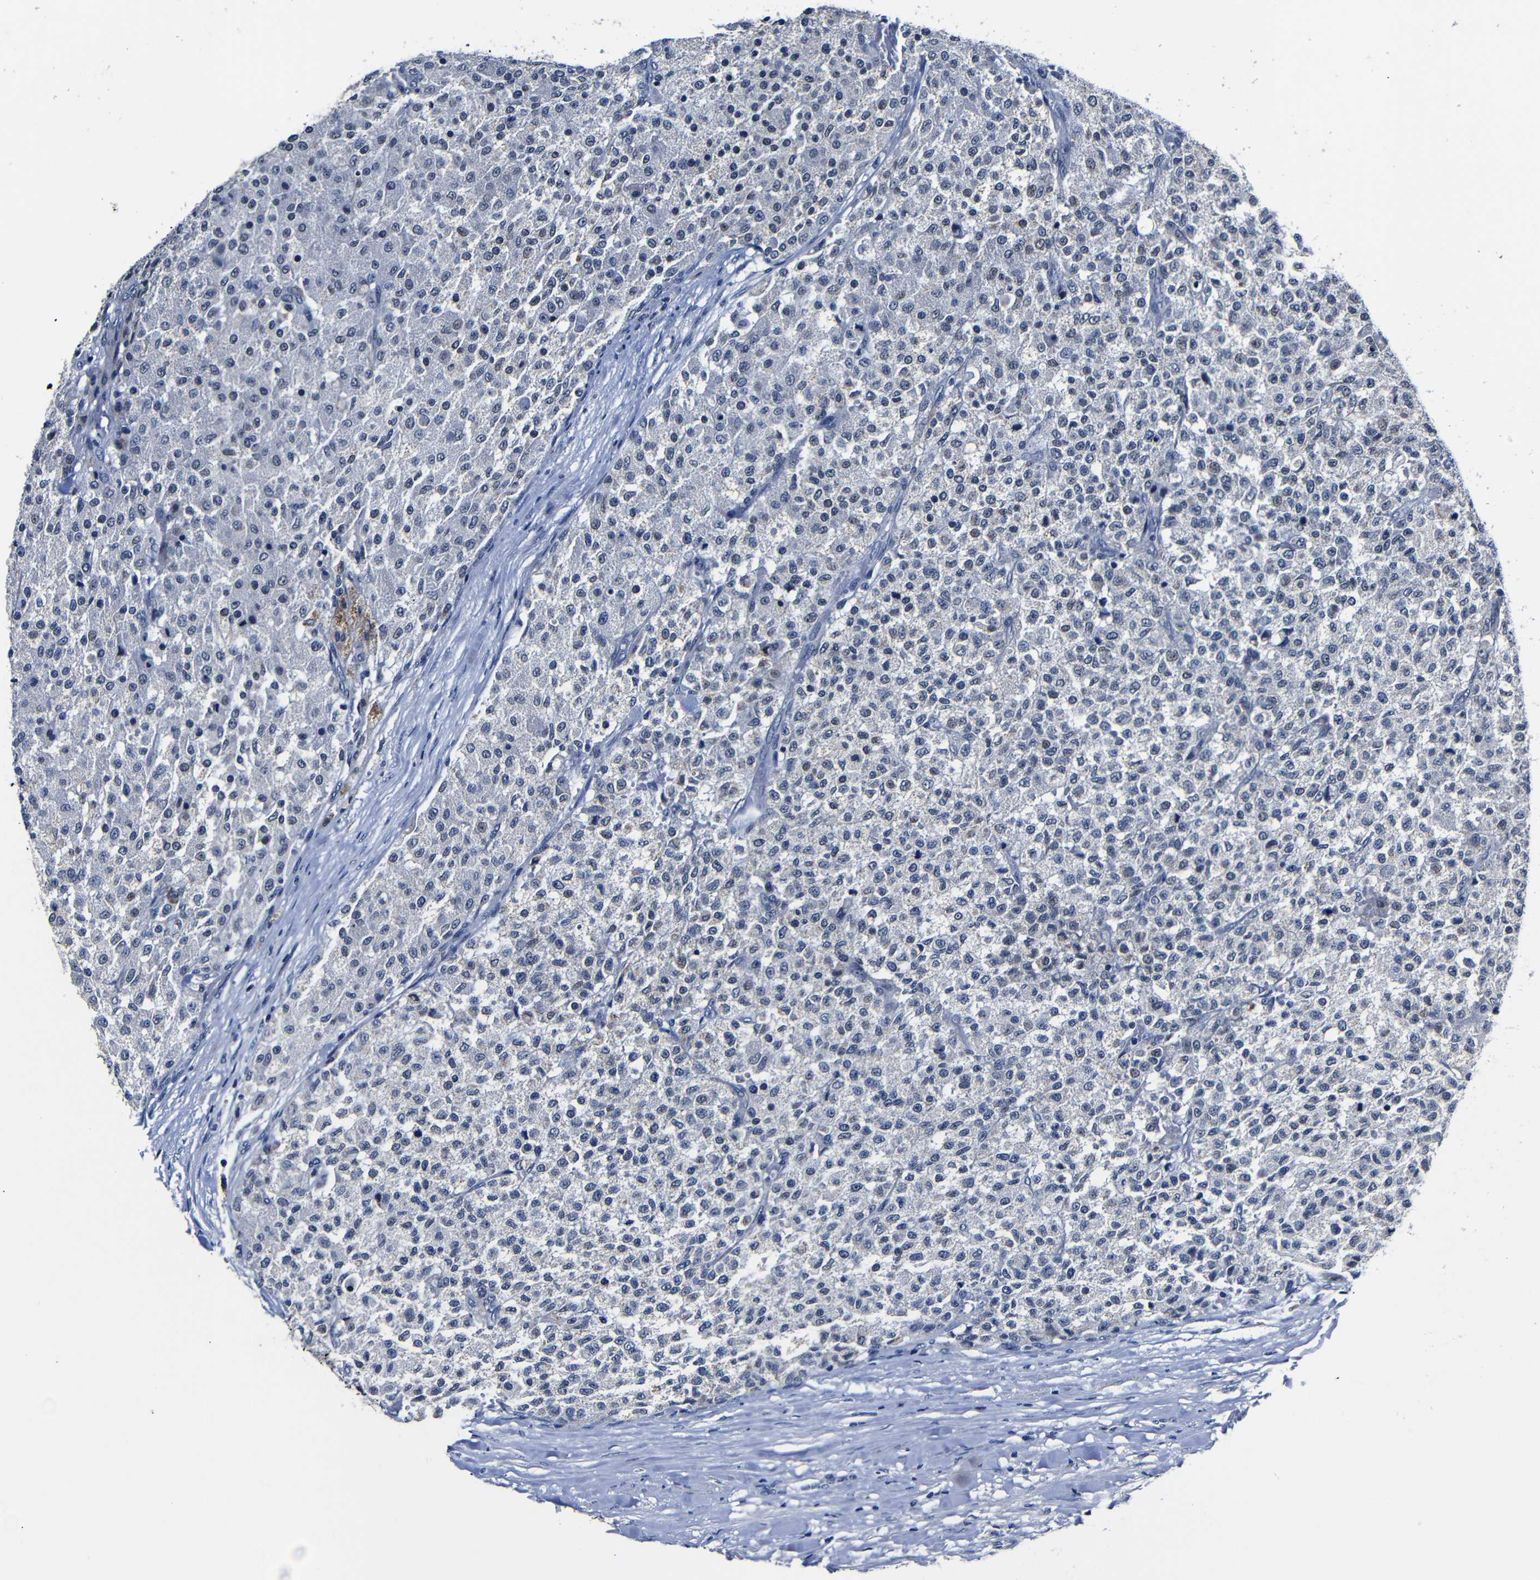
{"staining": {"intensity": "negative", "quantity": "none", "location": "none"}, "tissue": "testis cancer", "cell_type": "Tumor cells", "image_type": "cancer", "snomed": [{"axis": "morphology", "description": "Seminoma, NOS"}, {"axis": "topography", "description": "Testis"}], "caption": "Tumor cells are negative for protein expression in human seminoma (testis).", "gene": "DEPP1", "patient": {"sex": "male", "age": 59}}